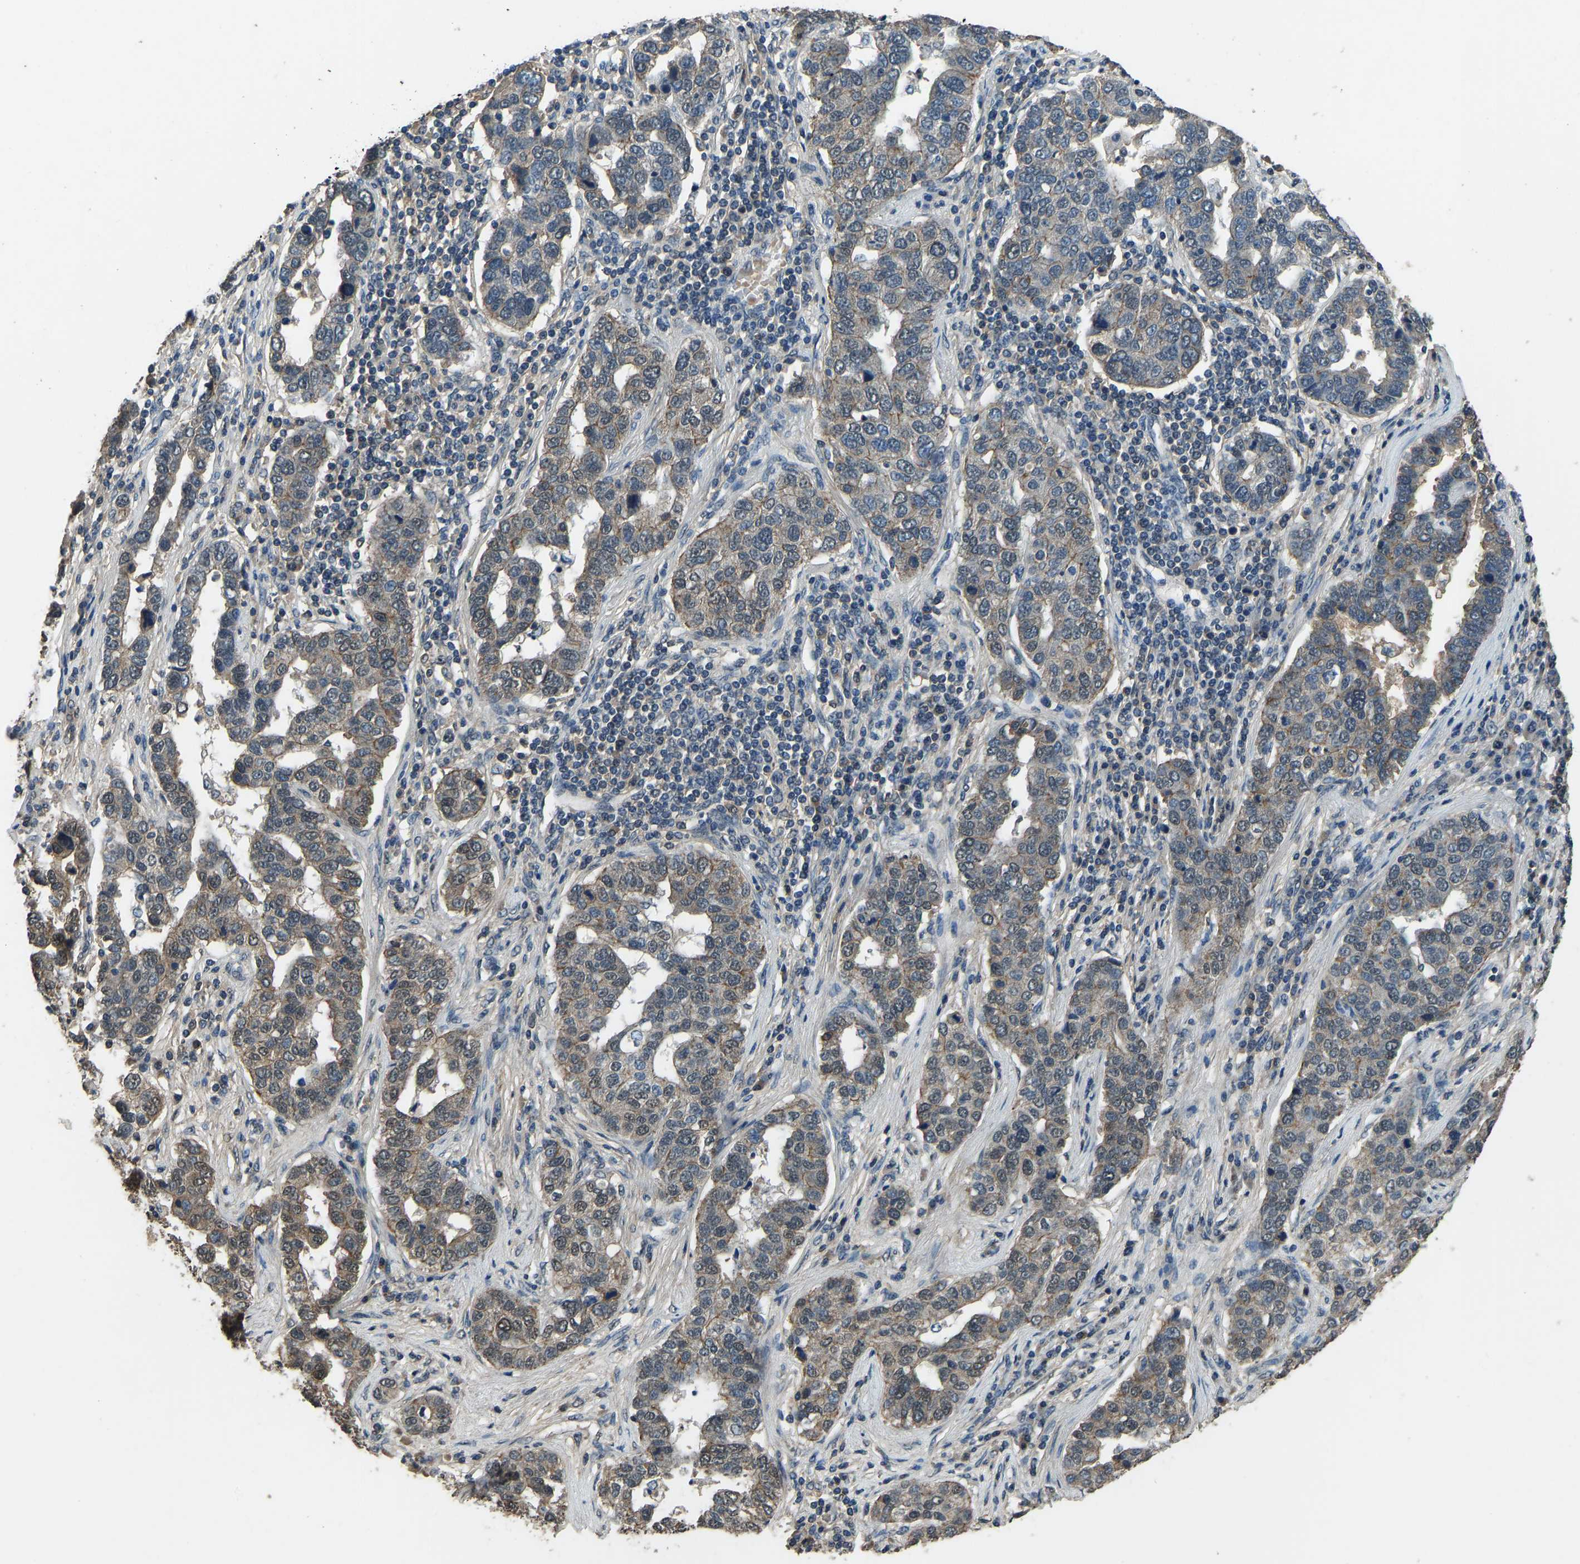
{"staining": {"intensity": "weak", "quantity": ">75%", "location": "cytoplasmic/membranous"}, "tissue": "pancreatic cancer", "cell_type": "Tumor cells", "image_type": "cancer", "snomed": [{"axis": "morphology", "description": "Adenocarcinoma, NOS"}, {"axis": "topography", "description": "Pancreas"}], "caption": "Tumor cells display weak cytoplasmic/membranous expression in about >75% of cells in pancreatic cancer (adenocarcinoma). Using DAB (brown) and hematoxylin (blue) stains, captured at high magnification using brightfield microscopy.", "gene": "TOX4", "patient": {"sex": "female", "age": 61}}